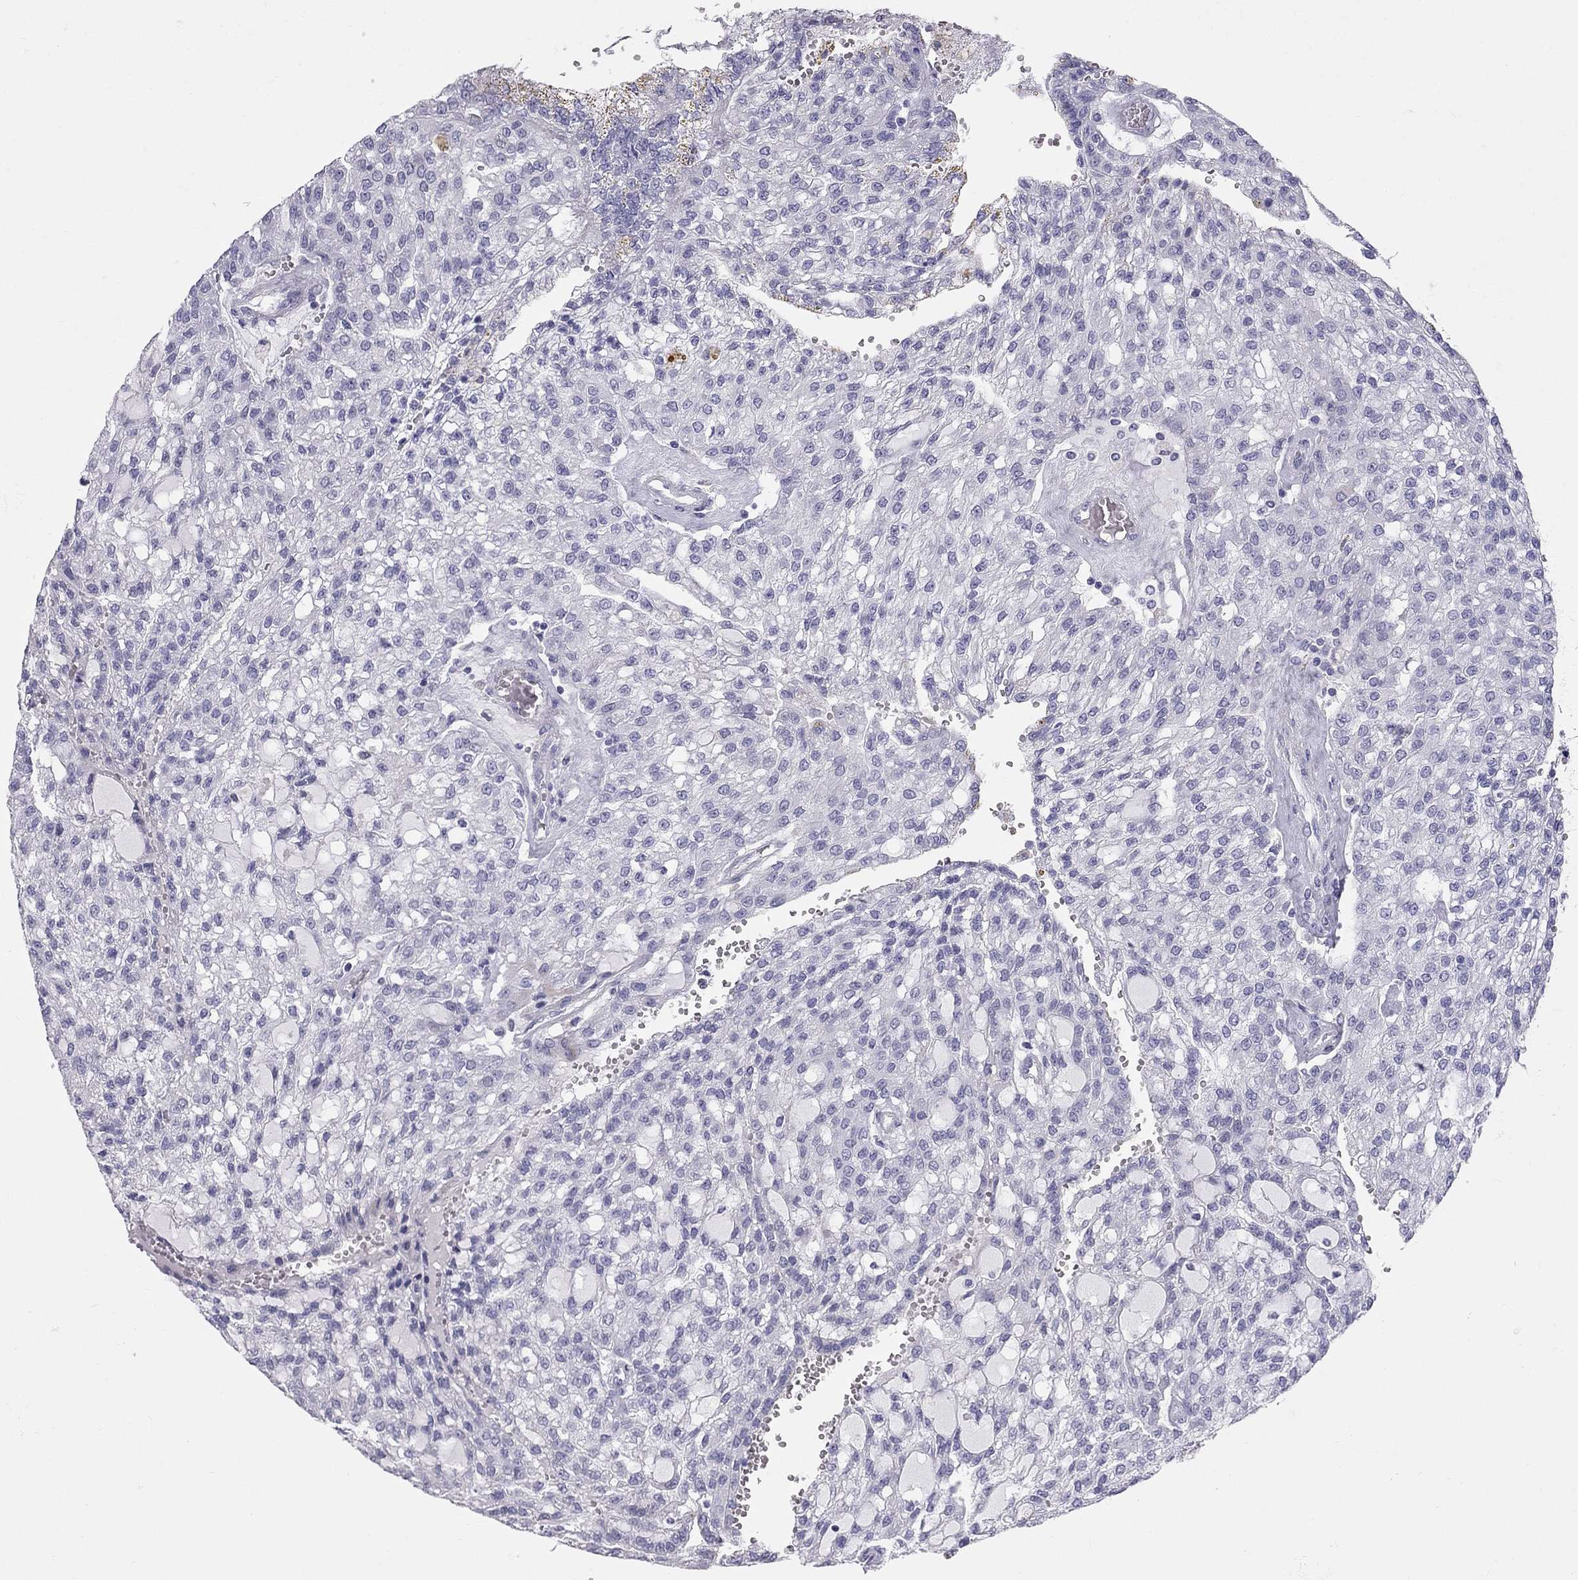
{"staining": {"intensity": "negative", "quantity": "none", "location": "none"}, "tissue": "renal cancer", "cell_type": "Tumor cells", "image_type": "cancer", "snomed": [{"axis": "morphology", "description": "Adenocarcinoma, NOS"}, {"axis": "topography", "description": "Kidney"}], "caption": "Immunohistochemistry (IHC) micrograph of renal cancer (adenocarcinoma) stained for a protein (brown), which exhibits no expression in tumor cells.", "gene": "TRPM3", "patient": {"sex": "male", "age": 63}}